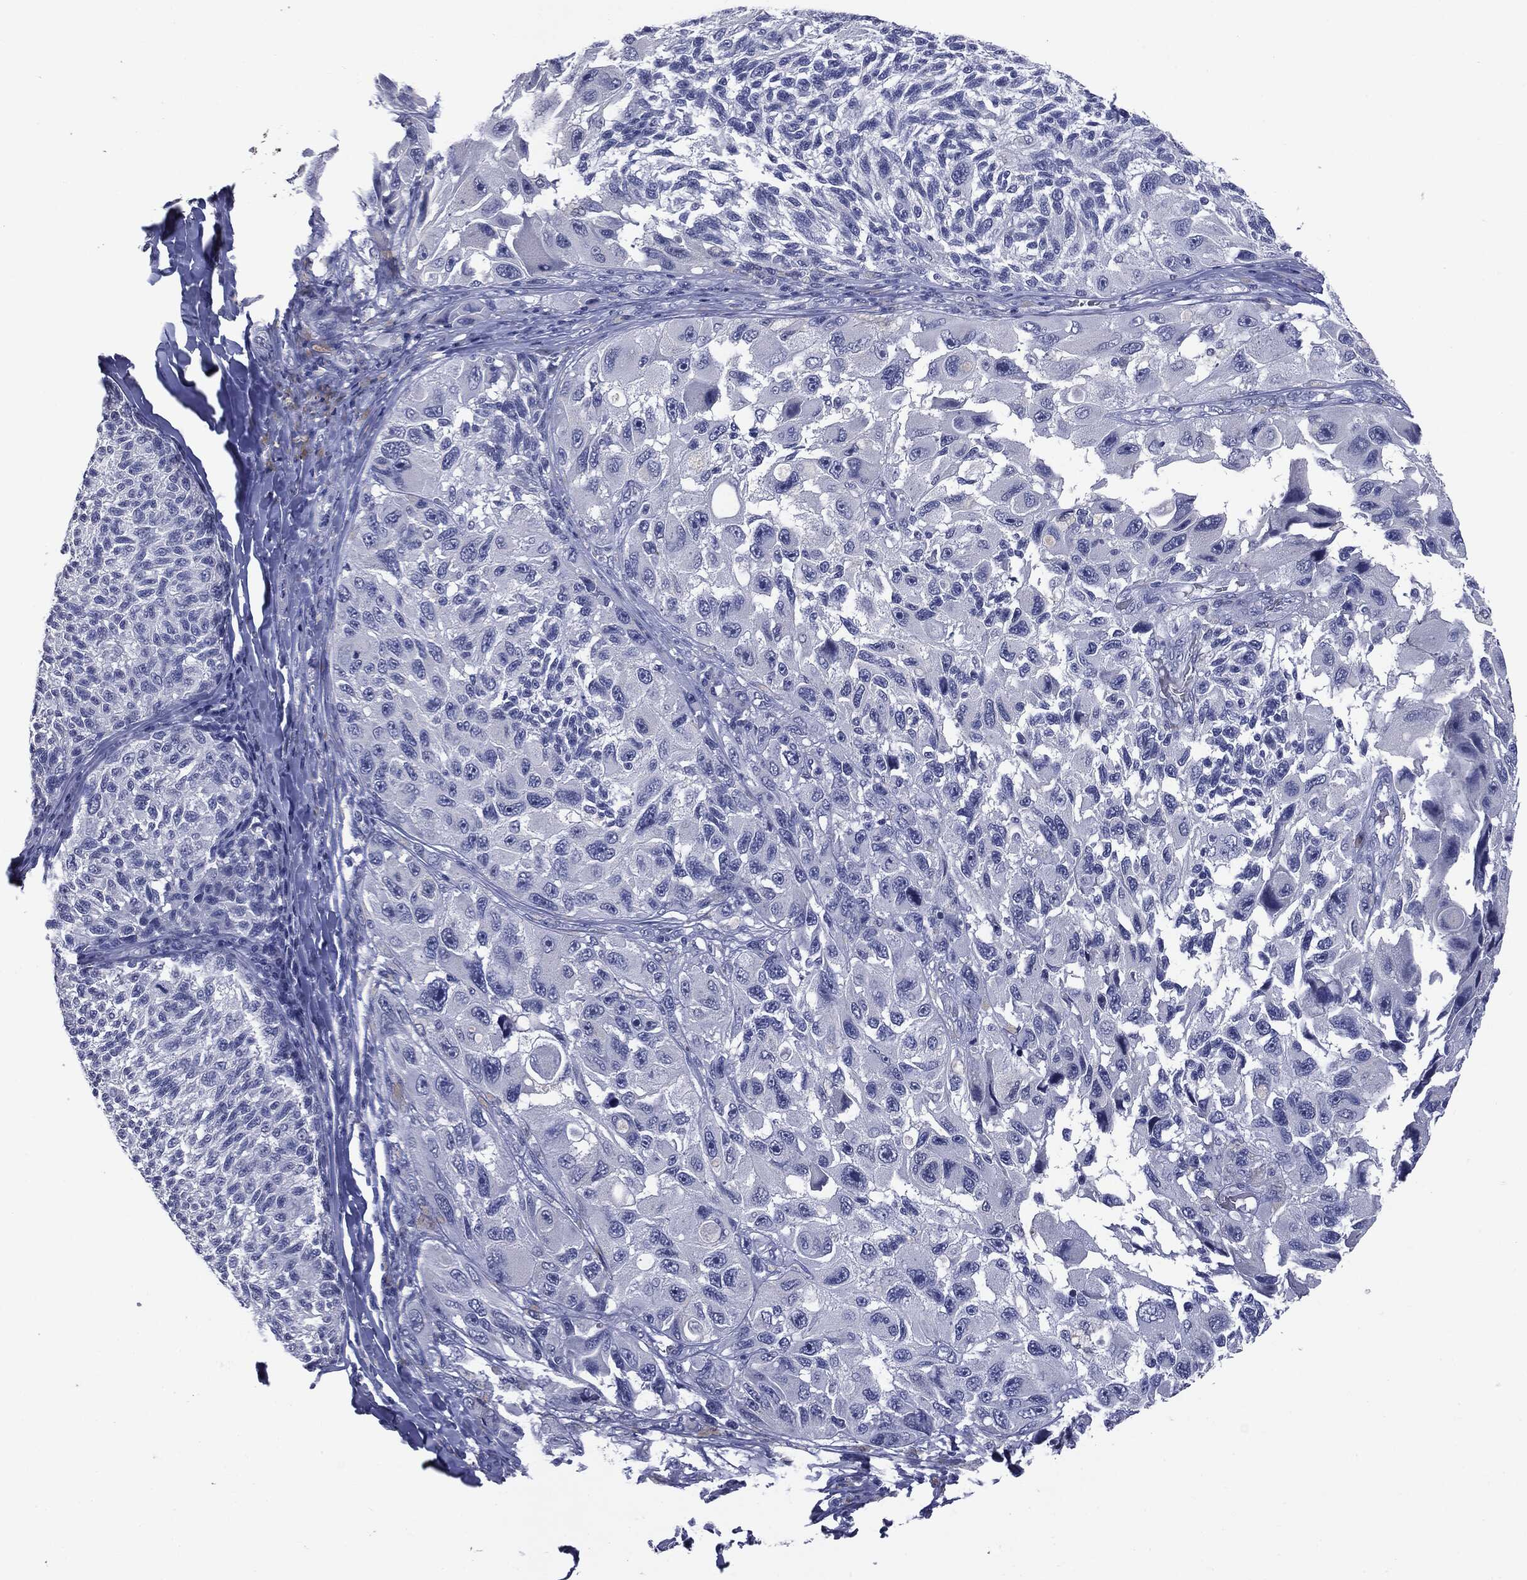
{"staining": {"intensity": "negative", "quantity": "none", "location": "none"}, "tissue": "melanoma", "cell_type": "Tumor cells", "image_type": "cancer", "snomed": [{"axis": "morphology", "description": "Malignant melanoma, NOS"}, {"axis": "topography", "description": "Skin"}], "caption": "Malignant melanoma was stained to show a protein in brown. There is no significant positivity in tumor cells.", "gene": "TSHB", "patient": {"sex": "female", "age": 73}}